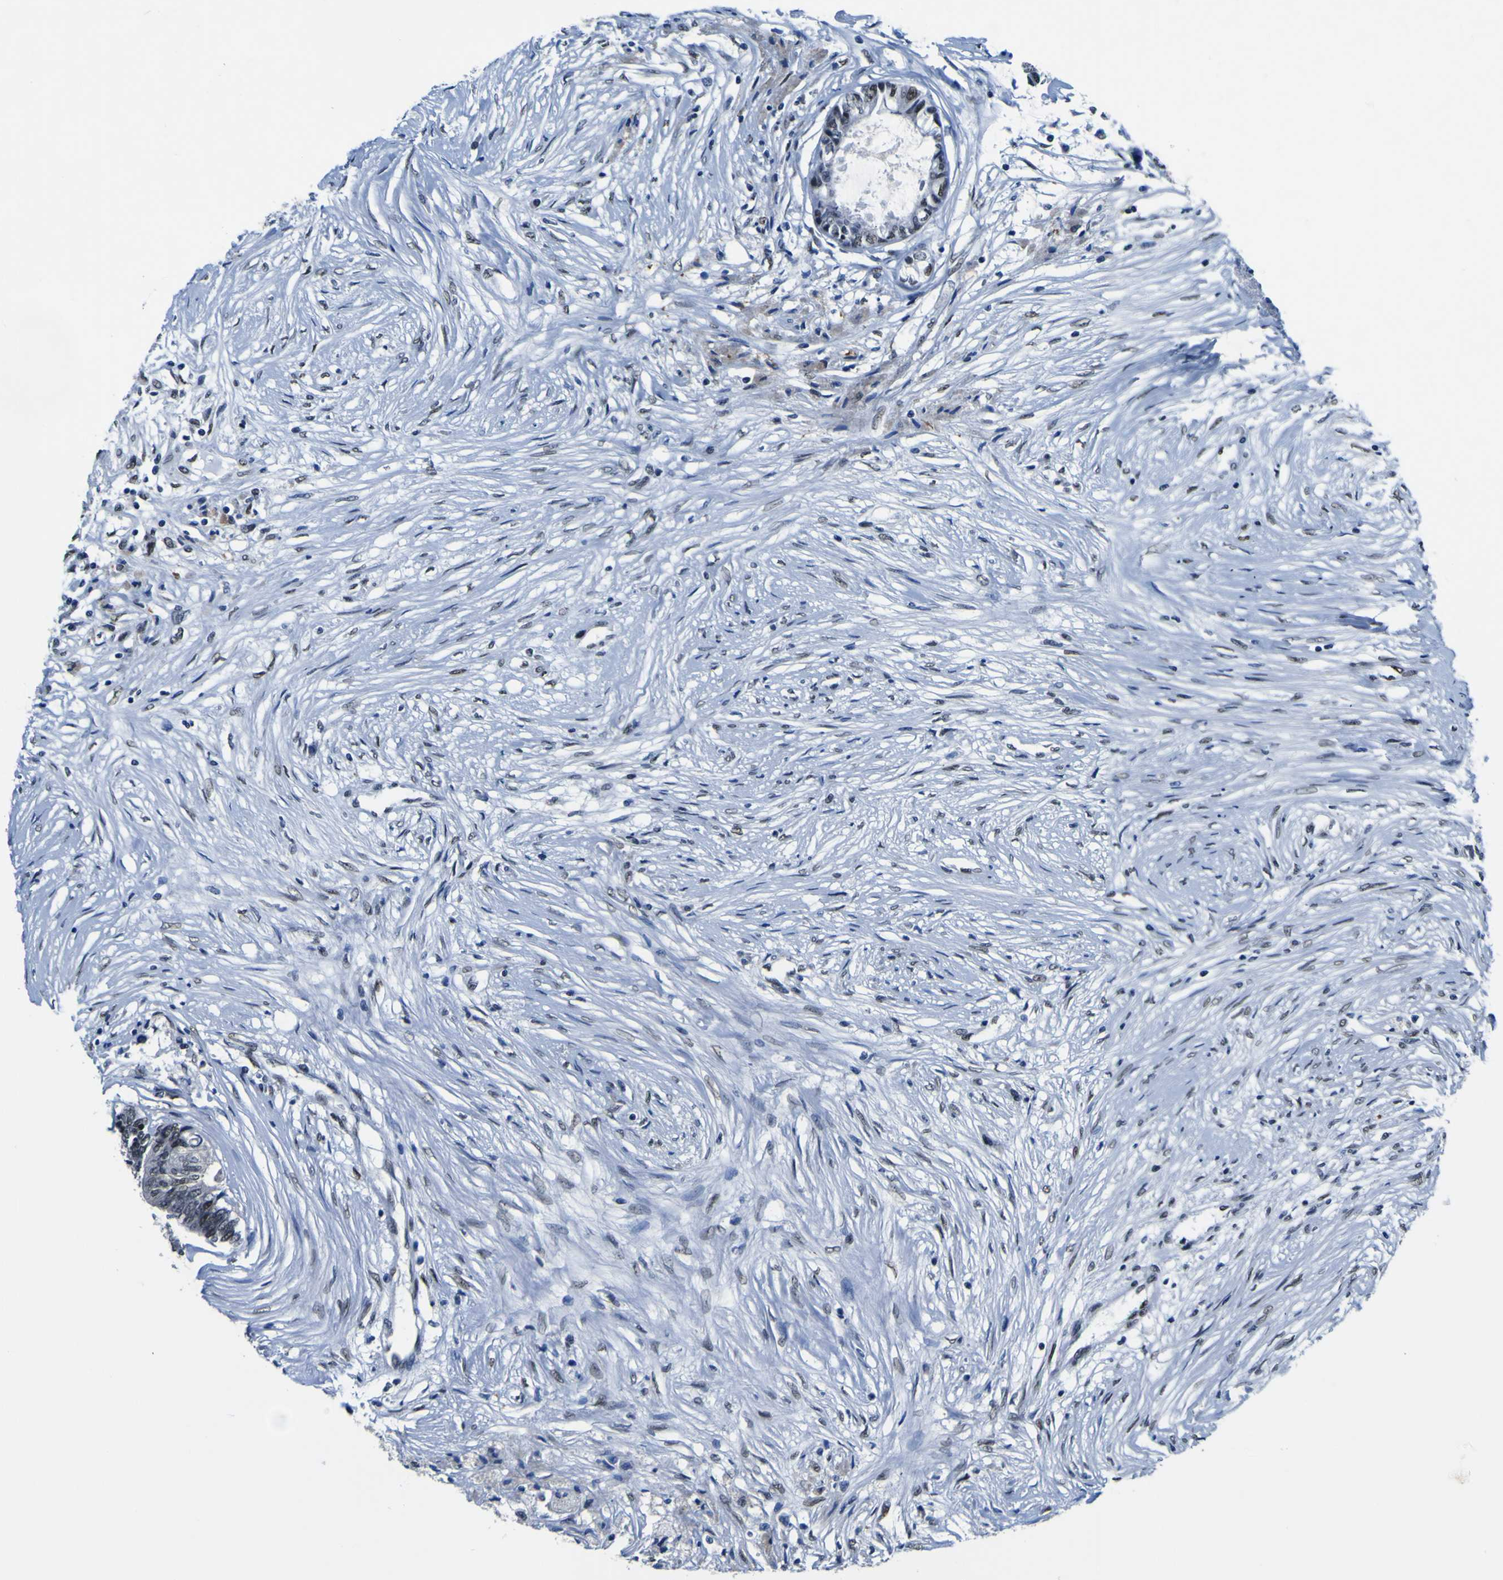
{"staining": {"intensity": "moderate", "quantity": ">75%", "location": "nuclear"}, "tissue": "colorectal cancer", "cell_type": "Tumor cells", "image_type": "cancer", "snomed": [{"axis": "morphology", "description": "Adenocarcinoma, NOS"}, {"axis": "topography", "description": "Rectum"}], "caption": "Moderate nuclear staining is present in about >75% of tumor cells in adenocarcinoma (colorectal).", "gene": "CUL4B", "patient": {"sex": "male", "age": 63}}